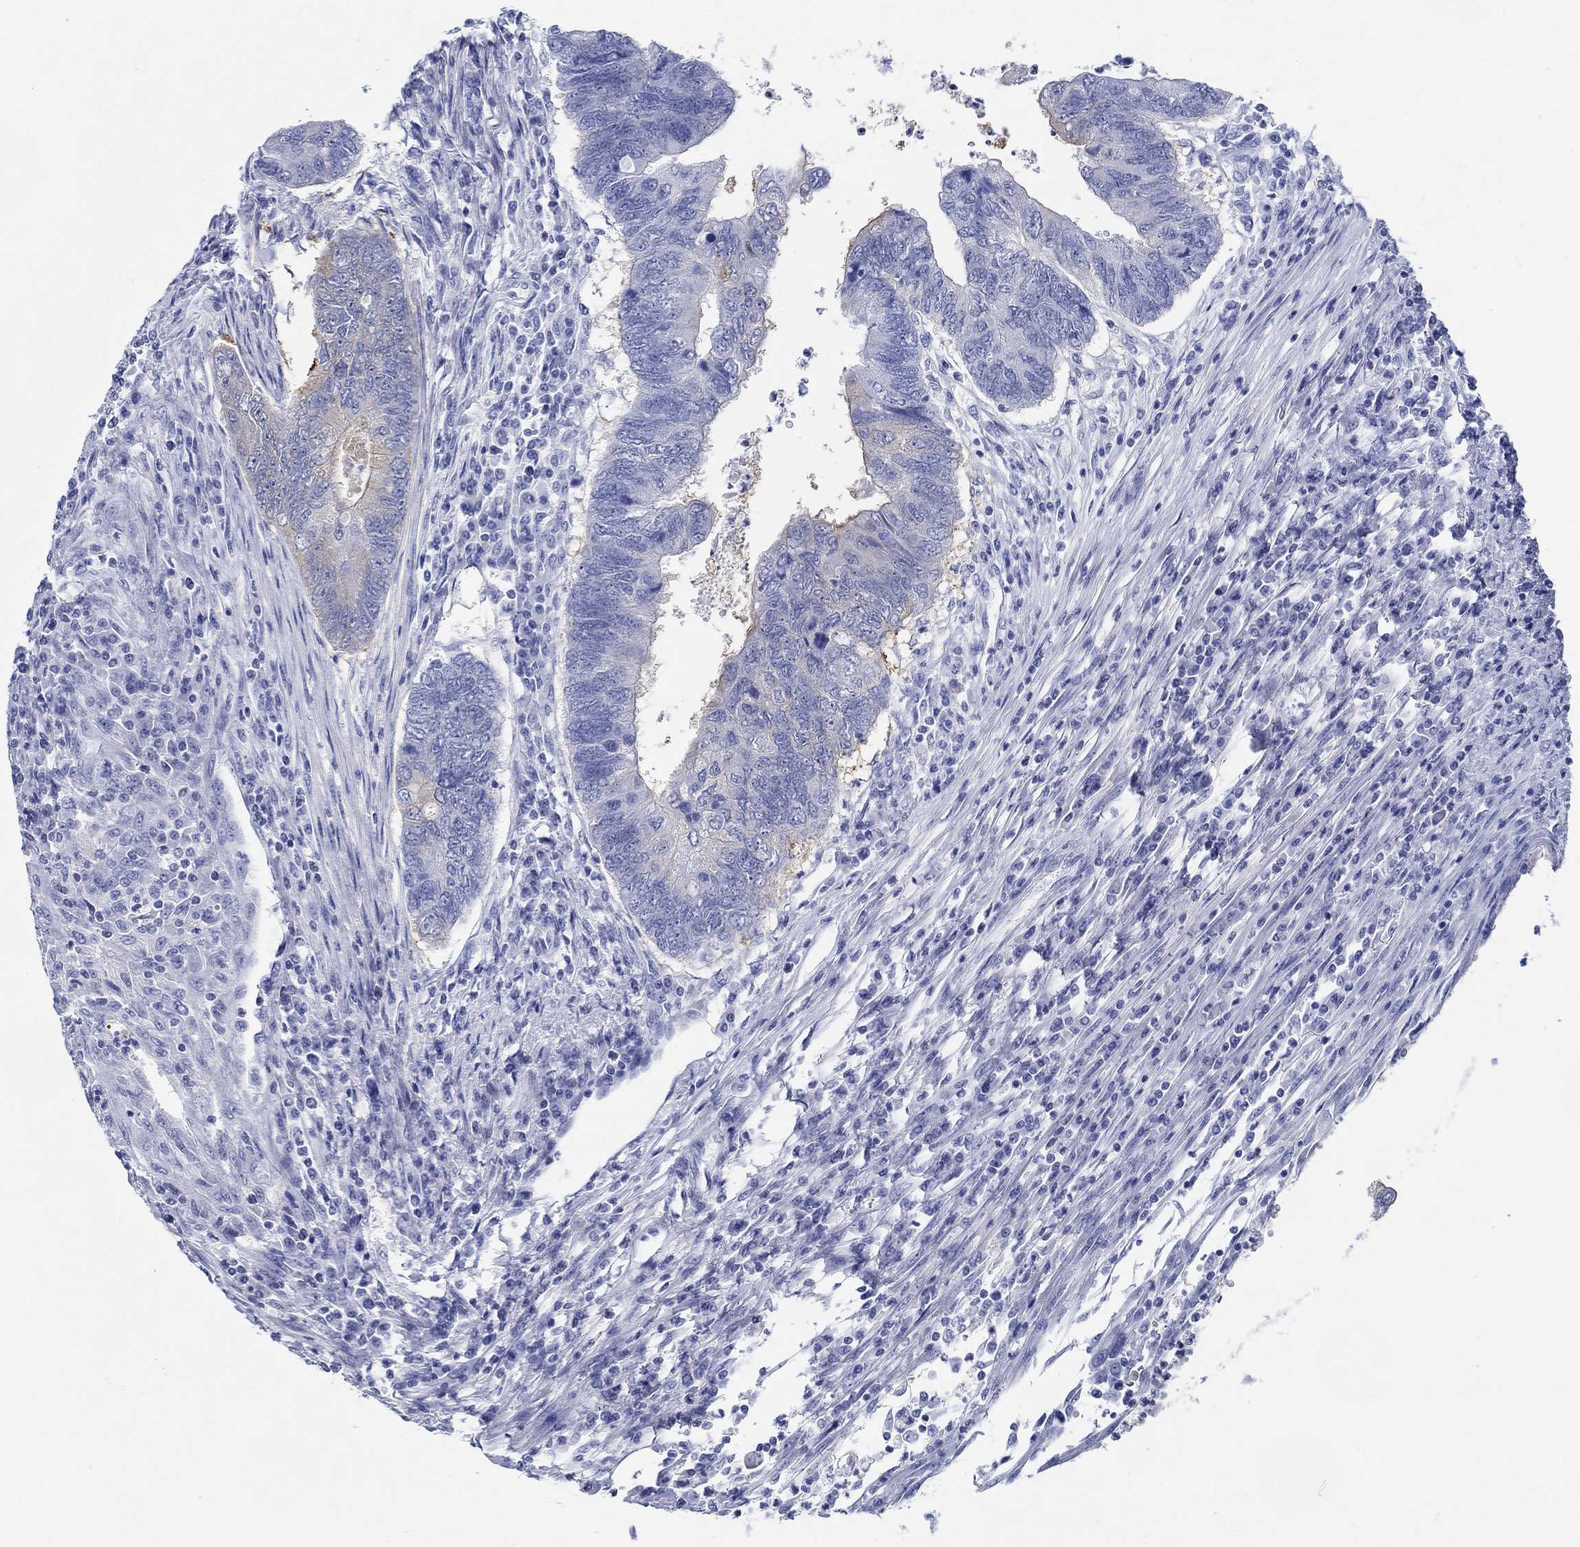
{"staining": {"intensity": "moderate", "quantity": "<25%", "location": "cytoplasmic/membranous"}, "tissue": "colorectal cancer", "cell_type": "Tumor cells", "image_type": "cancer", "snomed": [{"axis": "morphology", "description": "Adenocarcinoma, NOS"}, {"axis": "topography", "description": "Colon"}], "caption": "DAB (3,3'-diaminobenzidine) immunohistochemical staining of human colorectal cancer (adenocarcinoma) shows moderate cytoplasmic/membranous protein positivity in approximately <25% of tumor cells.", "gene": "FBXO2", "patient": {"sex": "female", "age": 67}}